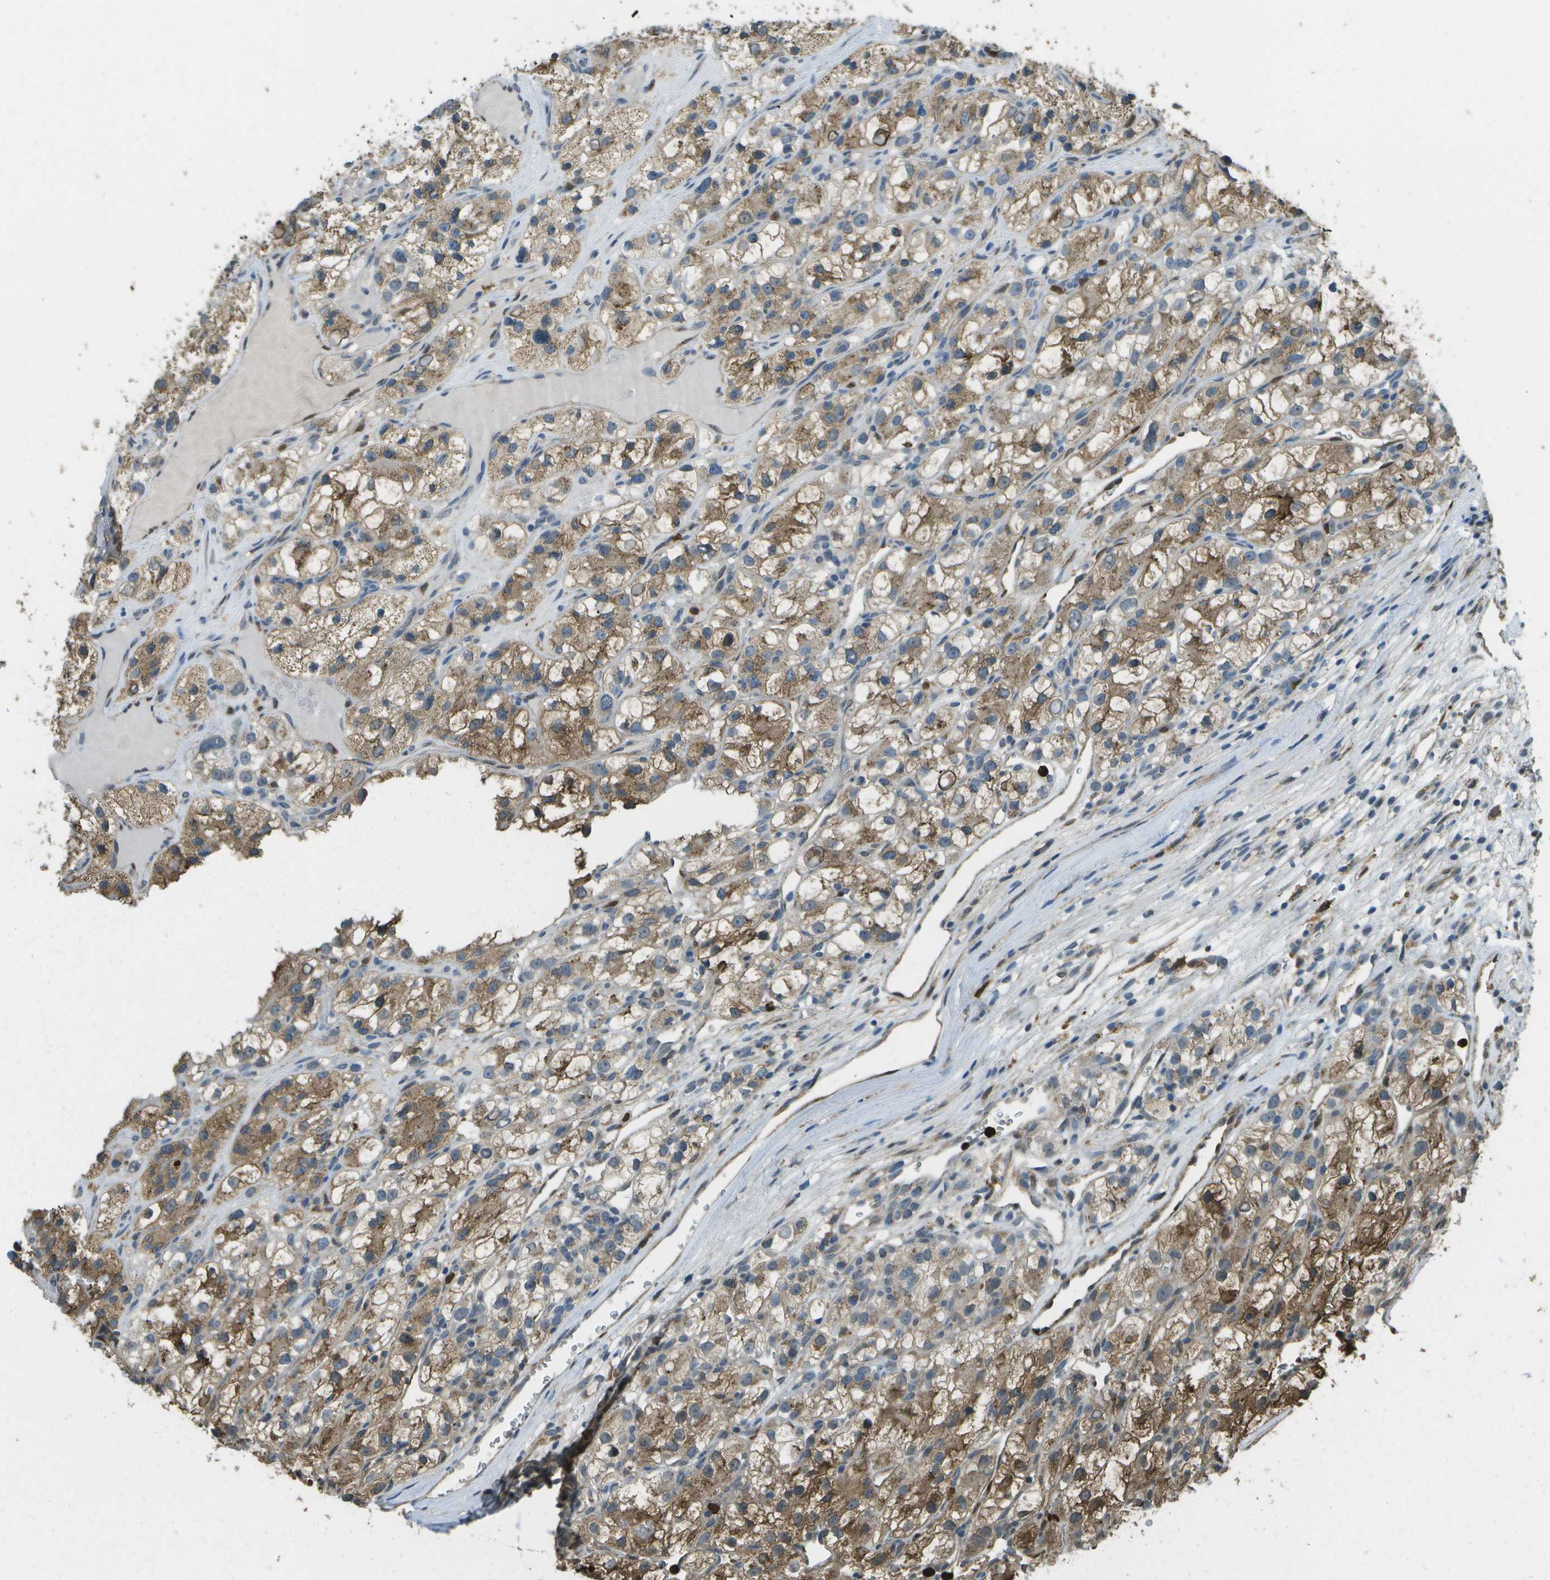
{"staining": {"intensity": "moderate", "quantity": ">75%", "location": "cytoplasmic/membranous"}, "tissue": "renal cancer", "cell_type": "Tumor cells", "image_type": "cancer", "snomed": [{"axis": "morphology", "description": "Adenocarcinoma, NOS"}, {"axis": "topography", "description": "Kidney"}], "caption": "Renal adenocarcinoma stained with immunohistochemistry (IHC) displays moderate cytoplasmic/membranous expression in approximately >75% of tumor cells. Using DAB (3,3'-diaminobenzidine) (brown) and hematoxylin (blue) stains, captured at high magnification using brightfield microscopy.", "gene": "CACHD1", "patient": {"sex": "female", "age": 57}}